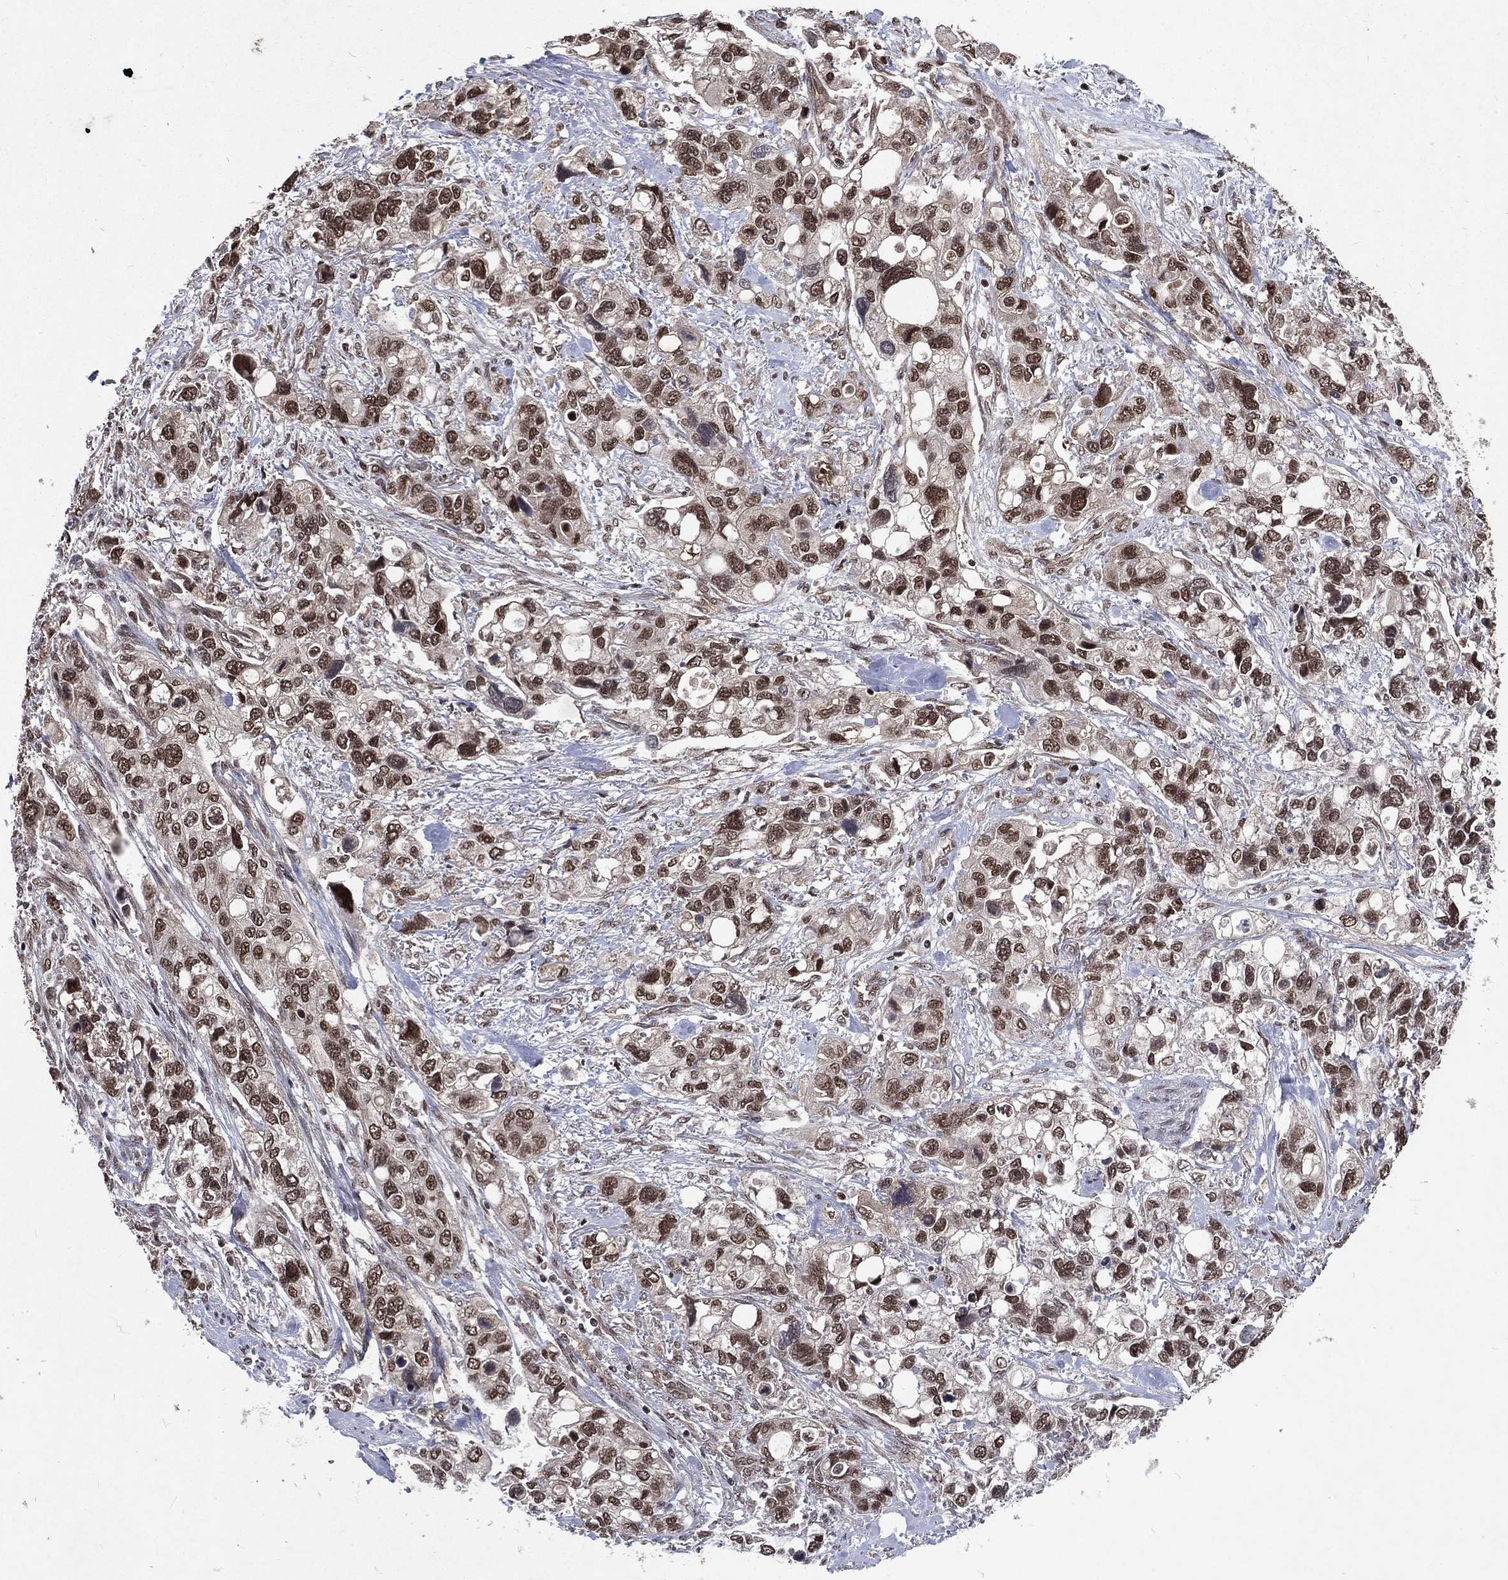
{"staining": {"intensity": "strong", "quantity": ">75%", "location": "nuclear"}, "tissue": "stomach cancer", "cell_type": "Tumor cells", "image_type": "cancer", "snomed": [{"axis": "morphology", "description": "Adenocarcinoma, NOS"}, {"axis": "topography", "description": "Stomach, upper"}], "caption": "Immunohistochemistry histopathology image of adenocarcinoma (stomach) stained for a protein (brown), which exhibits high levels of strong nuclear expression in about >75% of tumor cells.", "gene": "DMAP1", "patient": {"sex": "female", "age": 81}}